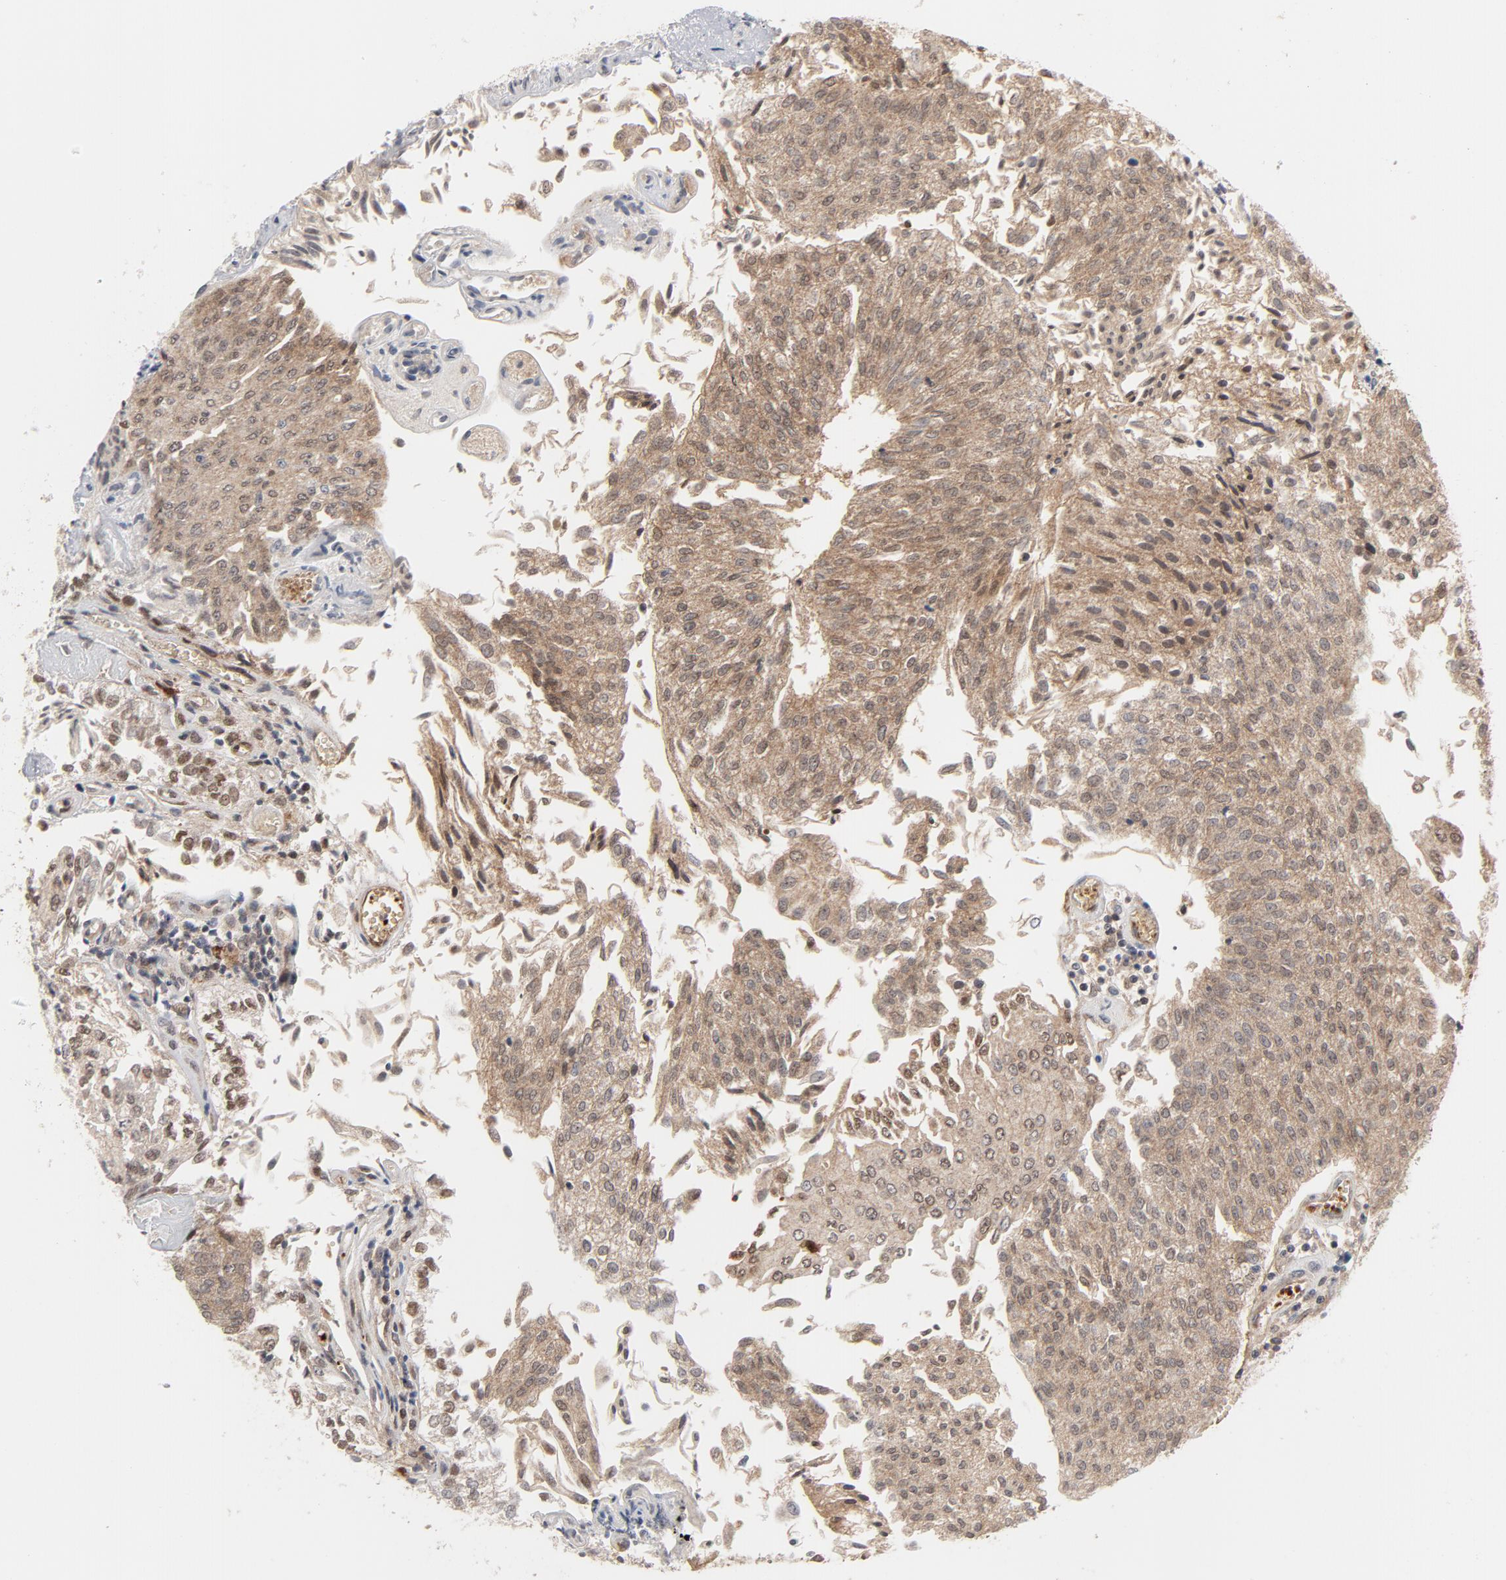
{"staining": {"intensity": "weak", "quantity": ">75%", "location": "cytoplasmic/membranous"}, "tissue": "urothelial cancer", "cell_type": "Tumor cells", "image_type": "cancer", "snomed": [{"axis": "morphology", "description": "Urothelial carcinoma, Low grade"}, {"axis": "topography", "description": "Urinary bladder"}], "caption": "DAB immunohistochemical staining of human urothelial cancer exhibits weak cytoplasmic/membranous protein positivity in approximately >75% of tumor cells. (brown staining indicates protein expression, while blue staining denotes nuclei).", "gene": "PRDX1", "patient": {"sex": "male", "age": 86}}